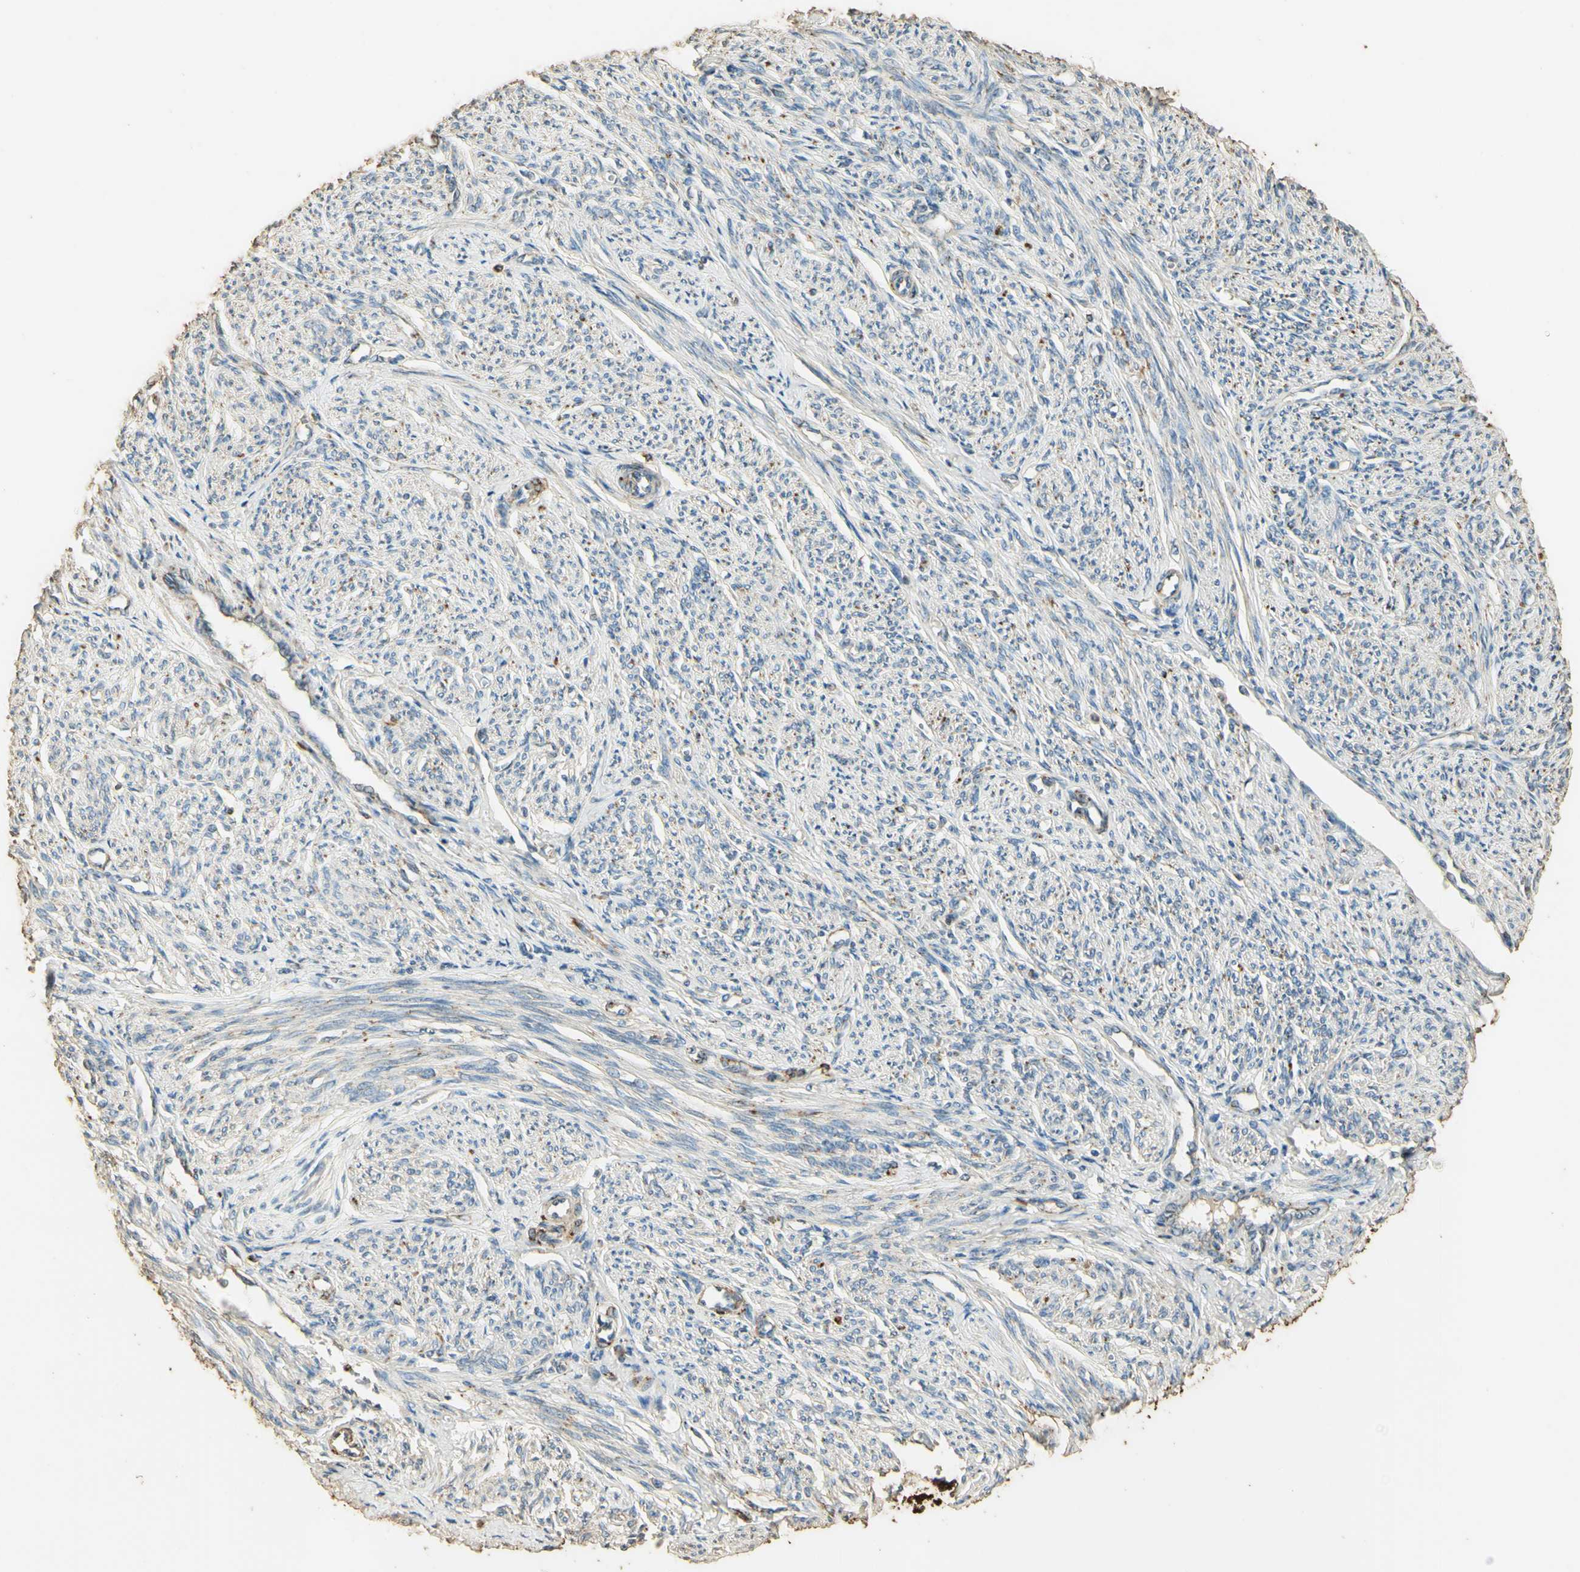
{"staining": {"intensity": "moderate", "quantity": "<25%", "location": "cytoplasmic/membranous"}, "tissue": "smooth muscle", "cell_type": "Smooth muscle cells", "image_type": "normal", "snomed": [{"axis": "morphology", "description": "Normal tissue, NOS"}, {"axis": "topography", "description": "Smooth muscle"}], "caption": "High-magnification brightfield microscopy of benign smooth muscle stained with DAB (3,3'-diaminobenzidine) (brown) and counterstained with hematoxylin (blue). smooth muscle cells exhibit moderate cytoplasmic/membranous positivity is seen in about<25% of cells. Nuclei are stained in blue.", "gene": "ARHGEF17", "patient": {"sex": "female", "age": 65}}